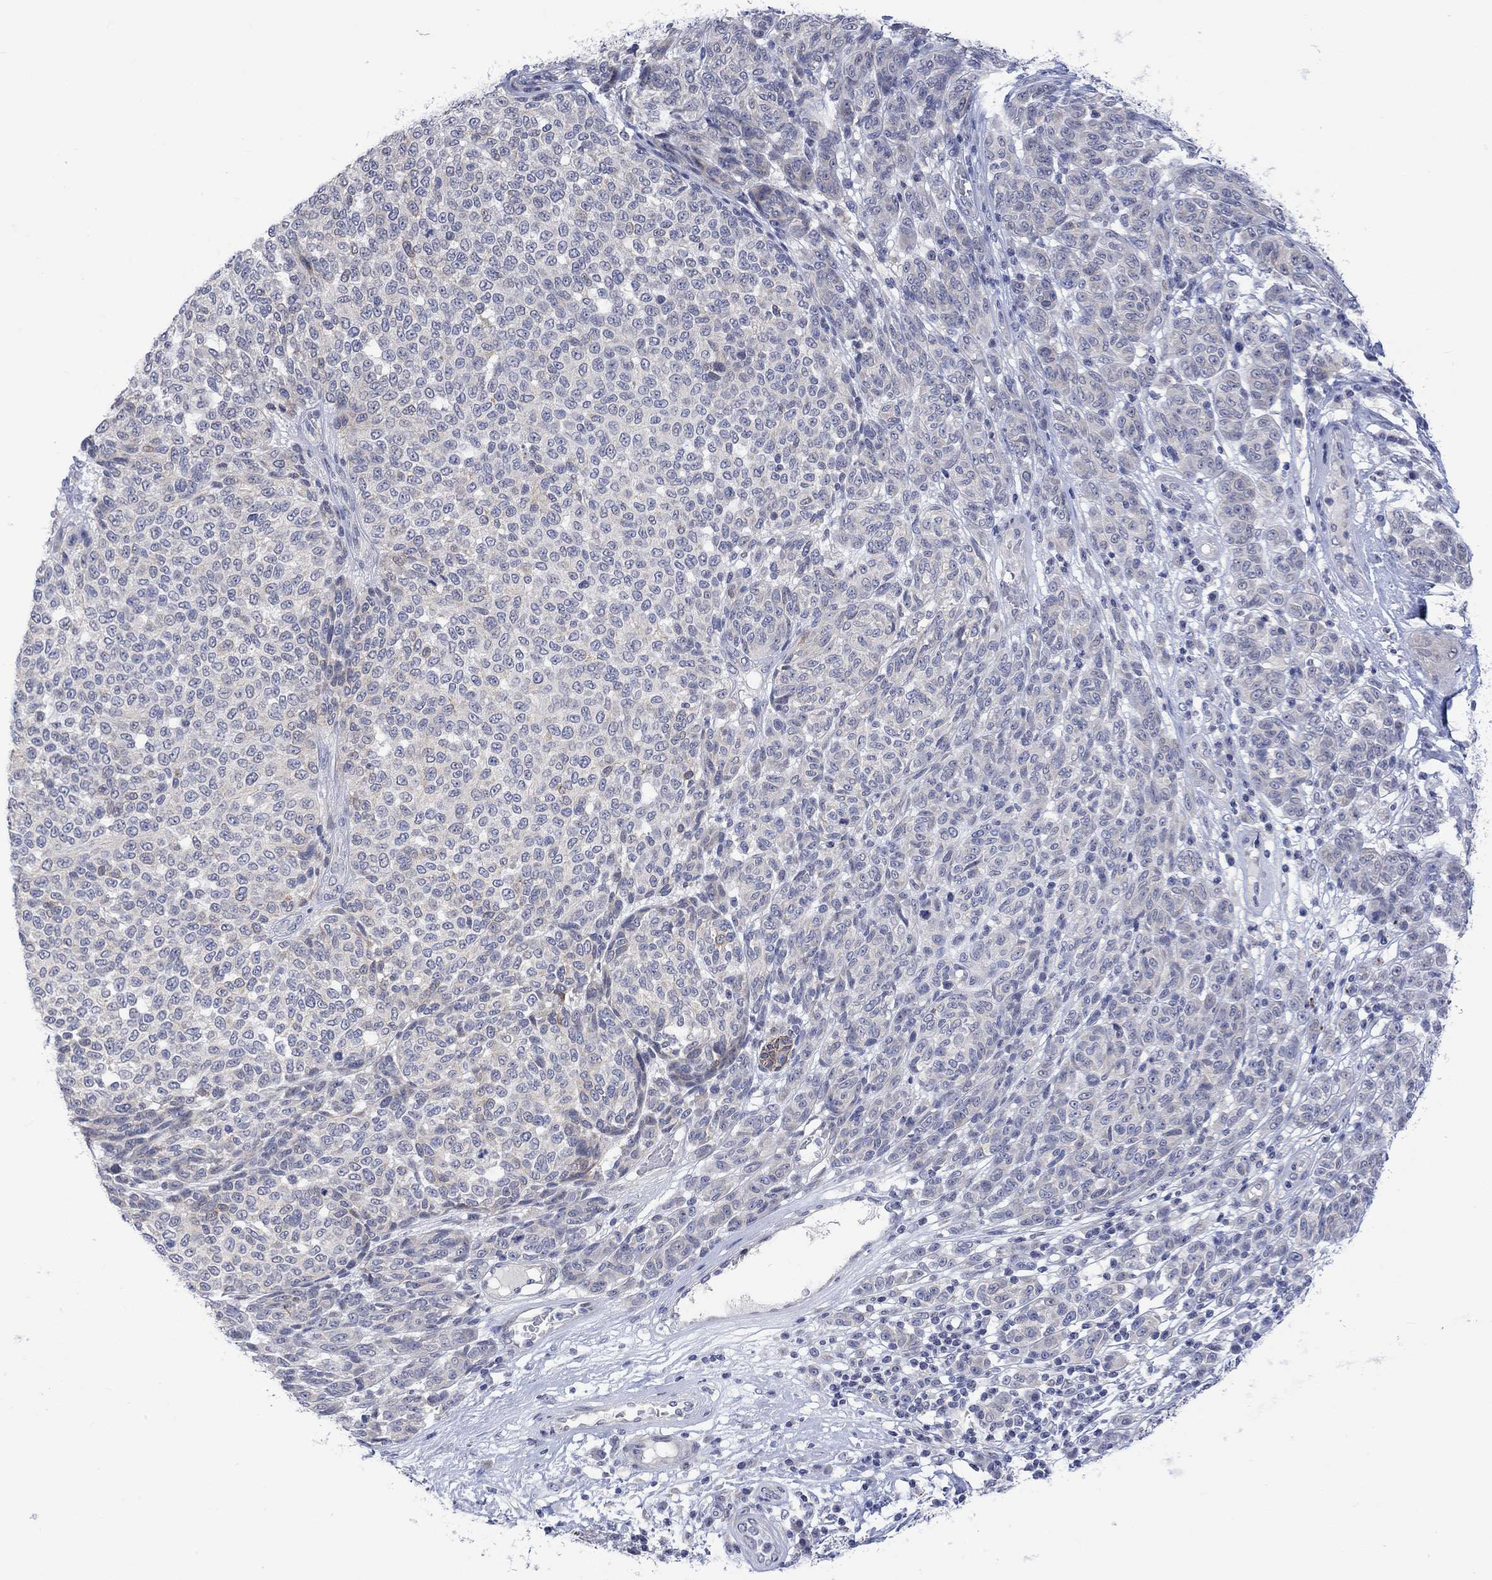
{"staining": {"intensity": "negative", "quantity": "none", "location": "none"}, "tissue": "melanoma", "cell_type": "Tumor cells", "image_type": "cancer", "snomed": [{"axis": "morphology", "description": "Malignant melanoma, NOS"}, {"axis": "topography", "description": "Skin"}], "caption": "This micrograph is of malignant melanoma stained with immunohistochemistry to label a protein in brown with the nuclei are counter-stained blue. There is no staining in tumor cells.", "gene": "DCX", "patient": {"sex": "male", "age": 59}}